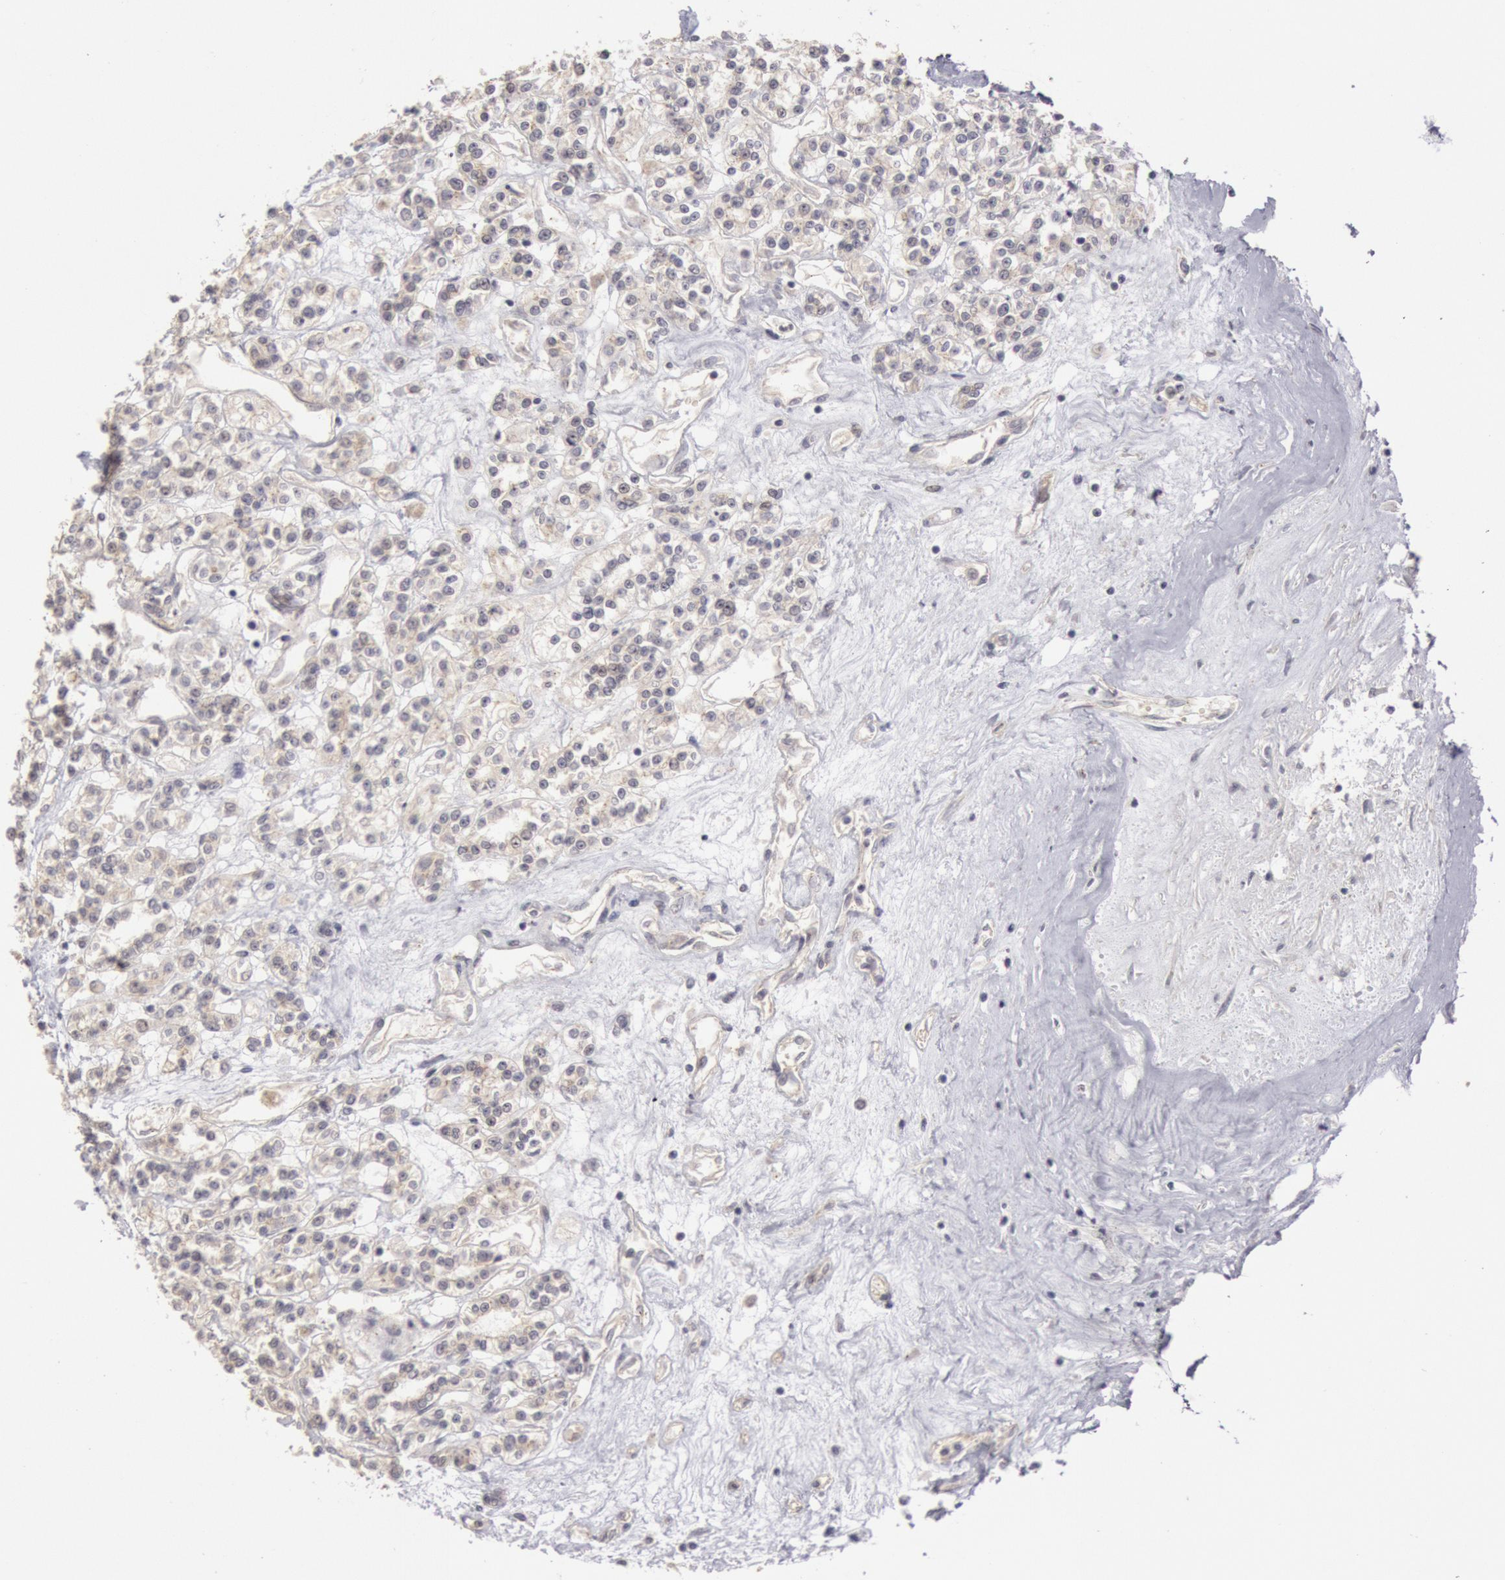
{"staining": {"intensity": "negative", "quantity": "none", "location": "none"}, "tissue": "renal cancer", "cell_type": "Tumor cells", "image_type": "cancer", "snomed": [{"axis": "morphology", "description": "Adenocarcinoma, NOS"}, {"axis": "topography", "description": "Kidney"}], "caption": "DAB (3,3'-diaminobenzidine) immunohistochemical staining of human renal cancer shows no significant expression in tumor cells.", "gene": "RIMBP3C", "patient": {"sex": "female", "age": 76}}